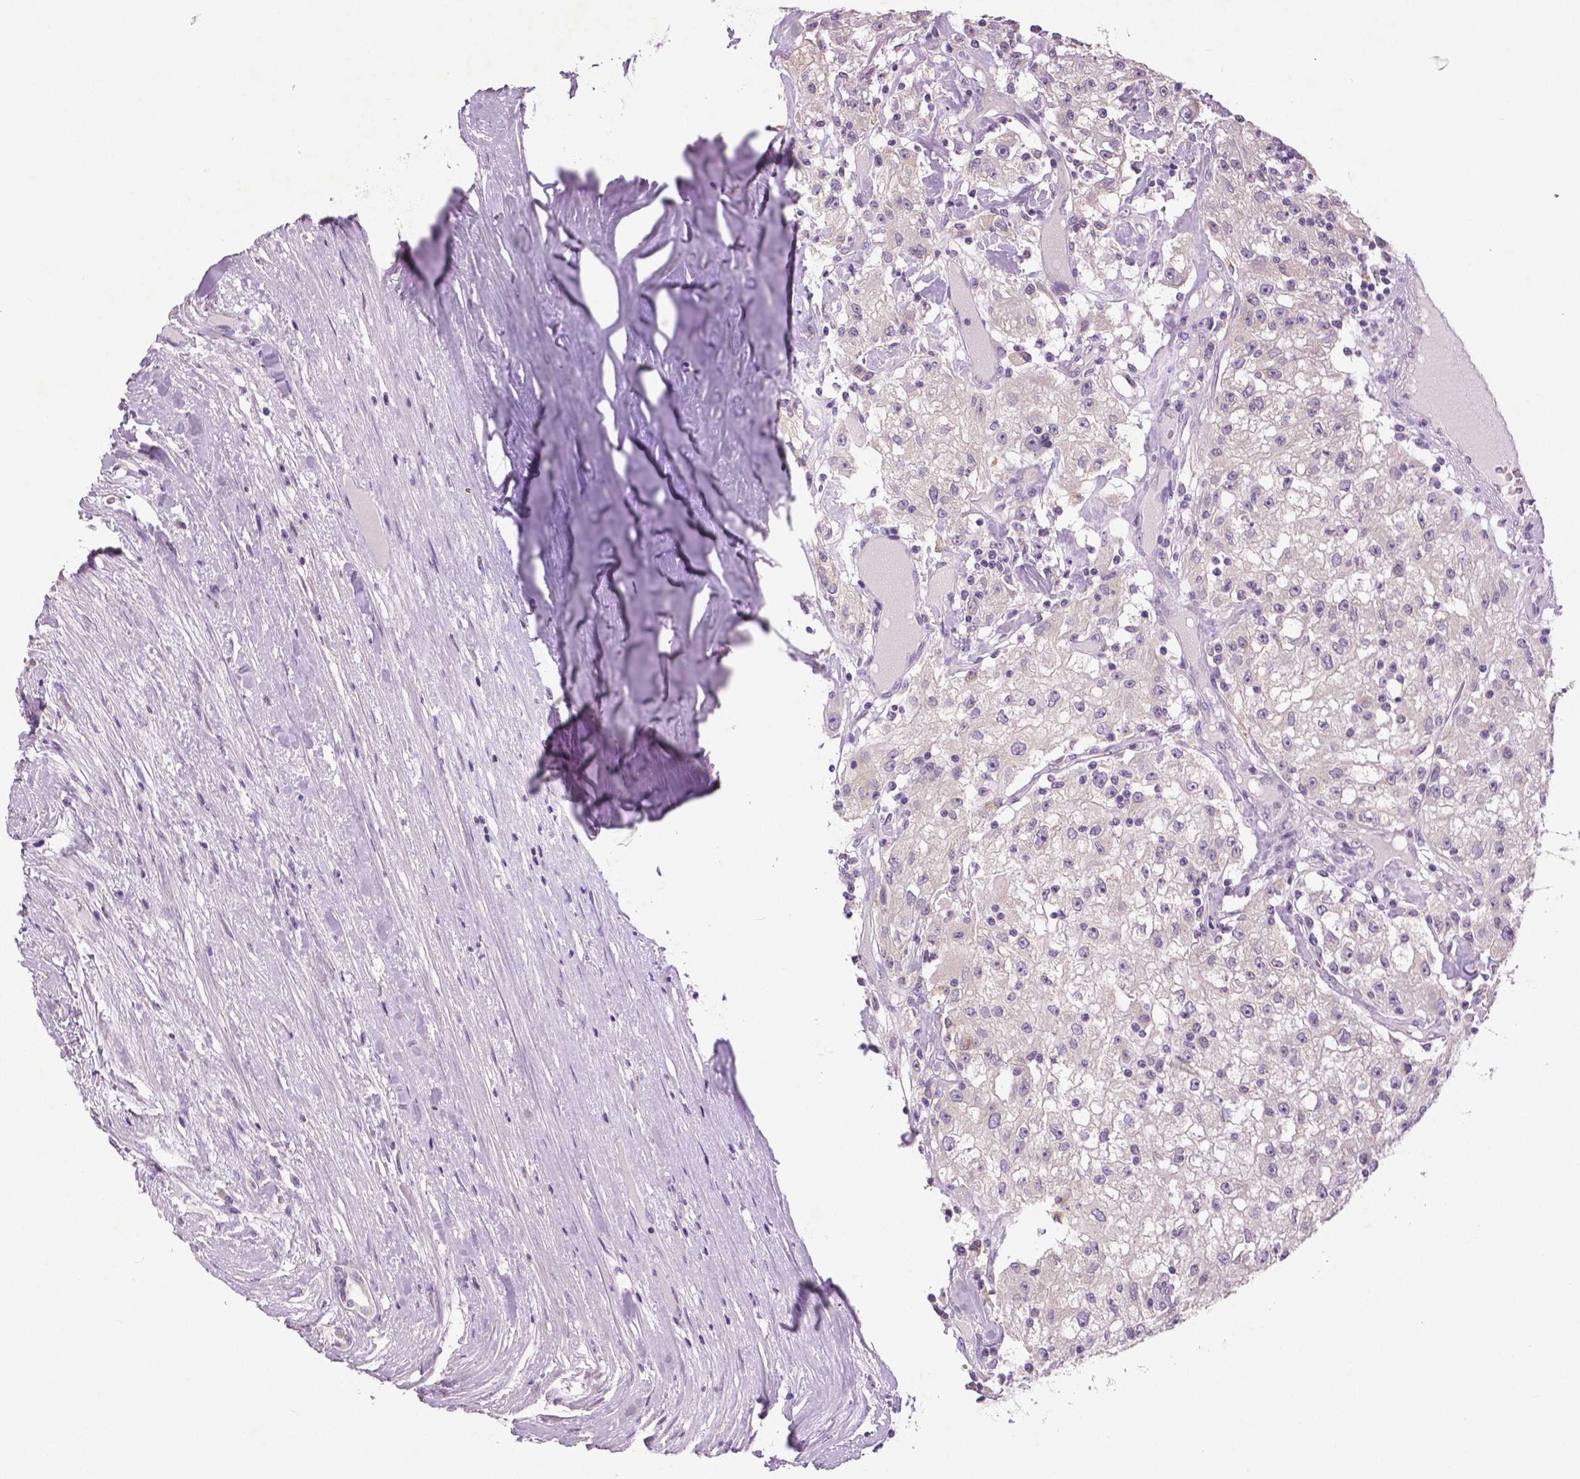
{"staining": {"intensity": "negative", "quantity": "none", "location": "none"}, "tissue": "renal cancer", "cell_type": "Tumor cells", "image_type": "cancer", "snomed": [{"axis": "morphology", "description": "Adenocarcinoma, NOS"}, {"axis": "topography", "description": "Kidney"}], "caption": "A high-resolution micrograph shows immunohistochemistry staining of renal adenocarcinoma, which demonstrates no significant staining in tumor cells. (DAB (3,3'-diaminobenzidine) immunohistochemistry (IHC), high magnification).", "gene": "DNAH12", "patient": {"sex": "female", "age": 67}}